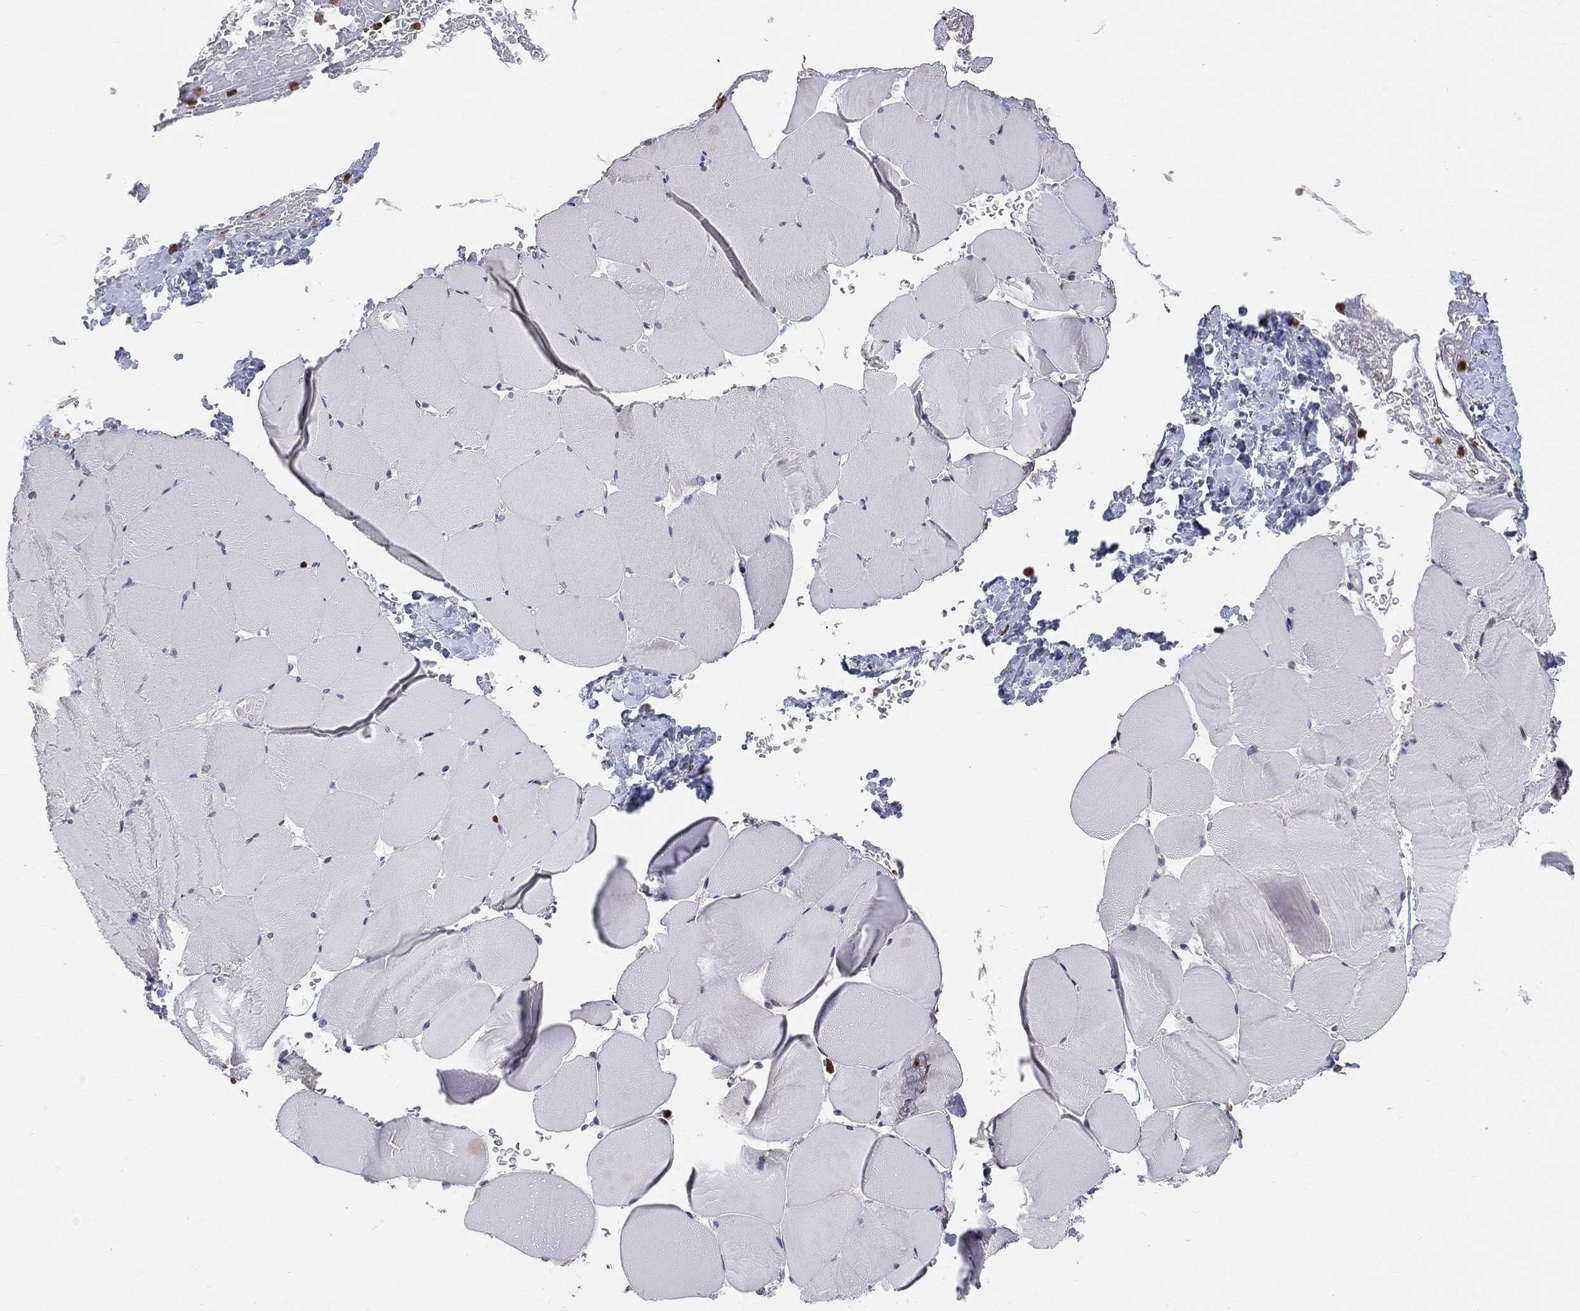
{"staining": {"intensity": "negative", "quantity": "none", "location": "none"}, "tissue": "skeletal muscle", "cell_type": "Myocytes", "image_type": "normal", "snomed": [{"axis": "morphology", "description": "Normal tissue, NOS"}, {"axis": "topography", "description": "Skeletal muscle"}], "caption": "Myocytes are negative for brown protein staining in benign skeletal muscle. (Brightfield microscopy of DAB (3,3'-diaminobenzidine) immunohistochemistry at high magnification).", "gene": "ARG1", "patient": {"sex": "female", "age": 37}}